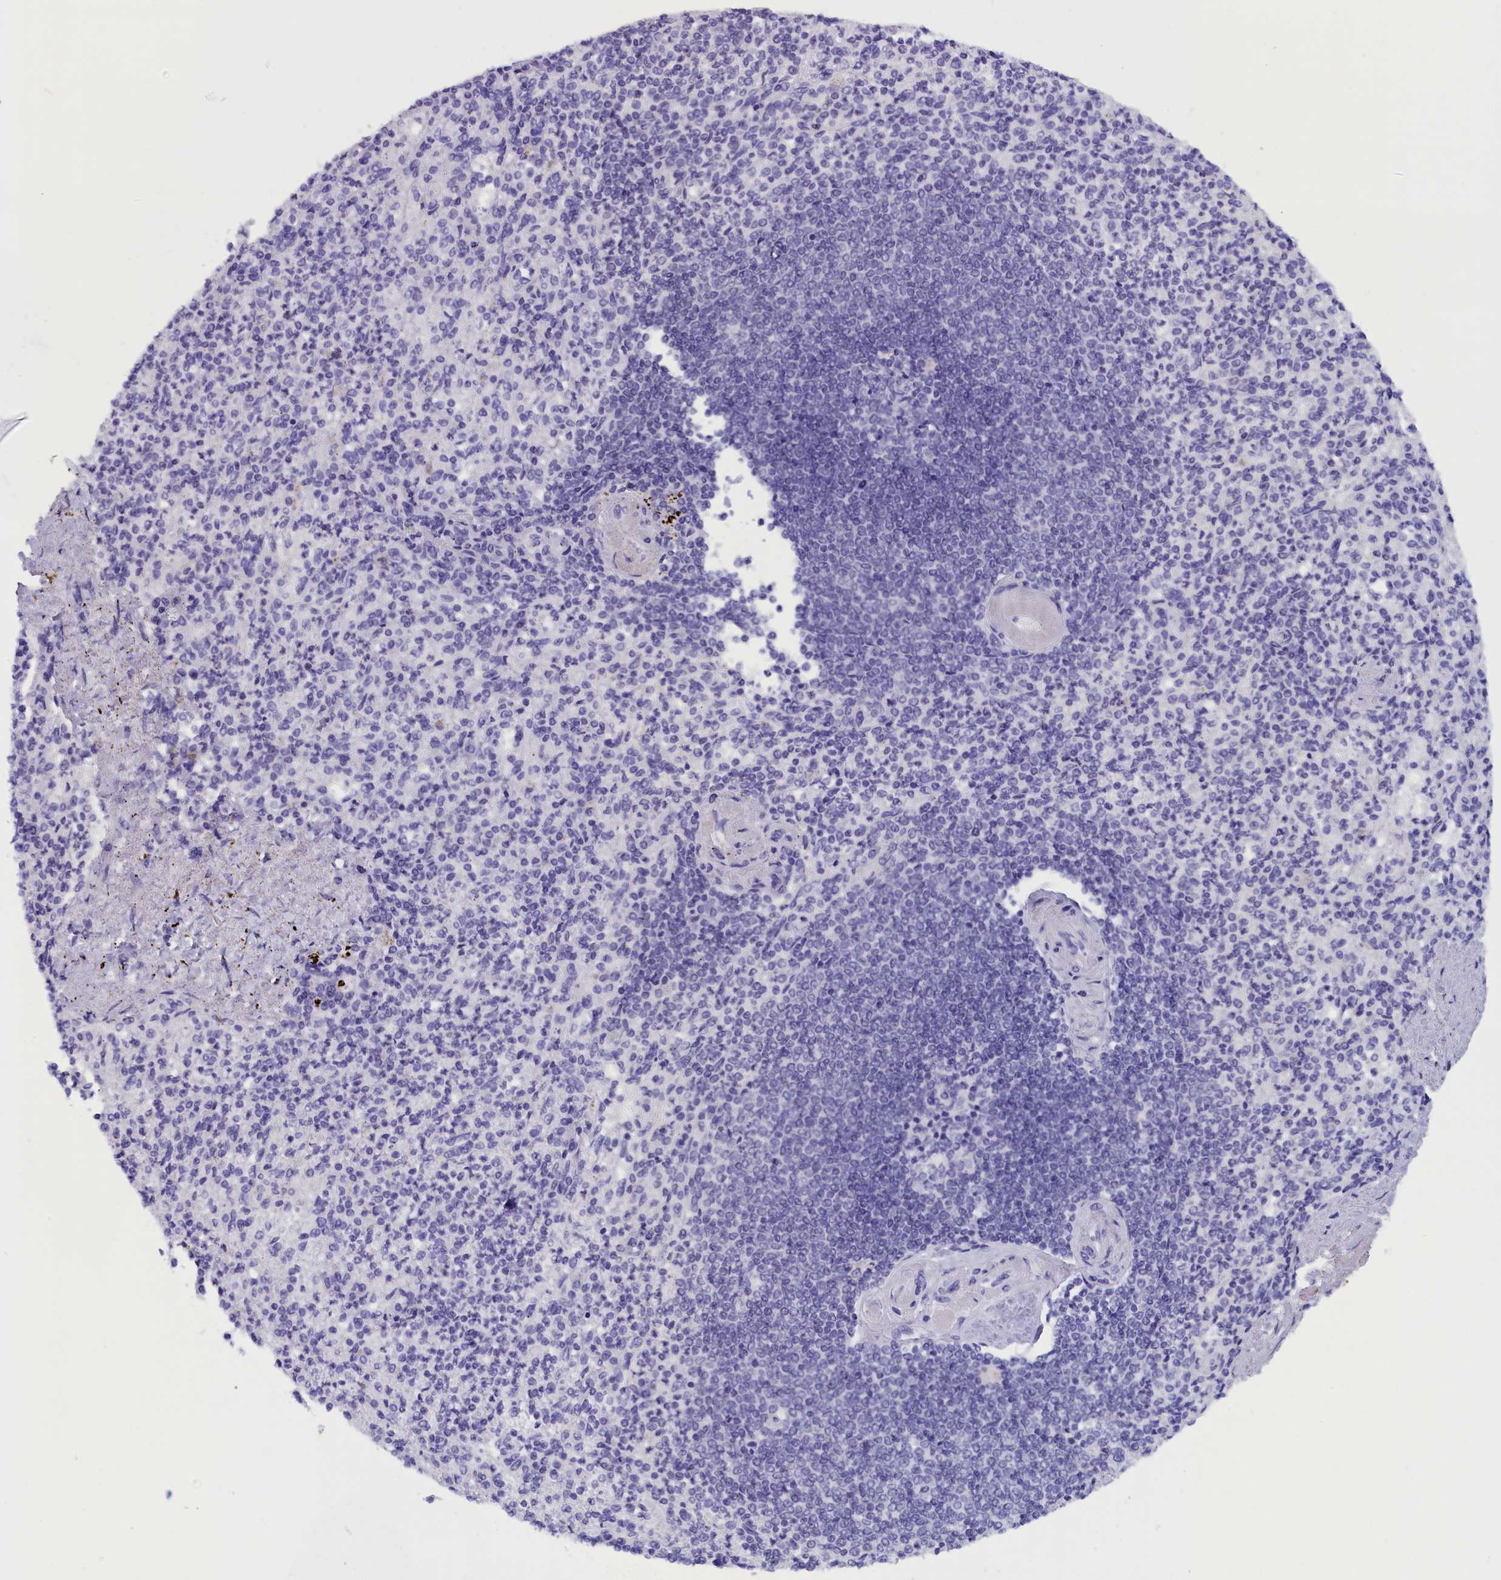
{"staining": {"intensity": "negative", "quantity": "none", "location": "none"}, "tissue": "spleen", "cell_type": "Cells in red pulp", "image_type": "normal", "snomed": [{"axis": "morphology", "description": "Normal tissue, NOS"}, {"axis": "topography", "description": "Spleen"}], "caption": "Immunohistochemical staining of normal human spleen displays no significant expression in cells in red pulp.", "gene": "ANKRD2", "patient": {"sex": "female", "age": 74}}